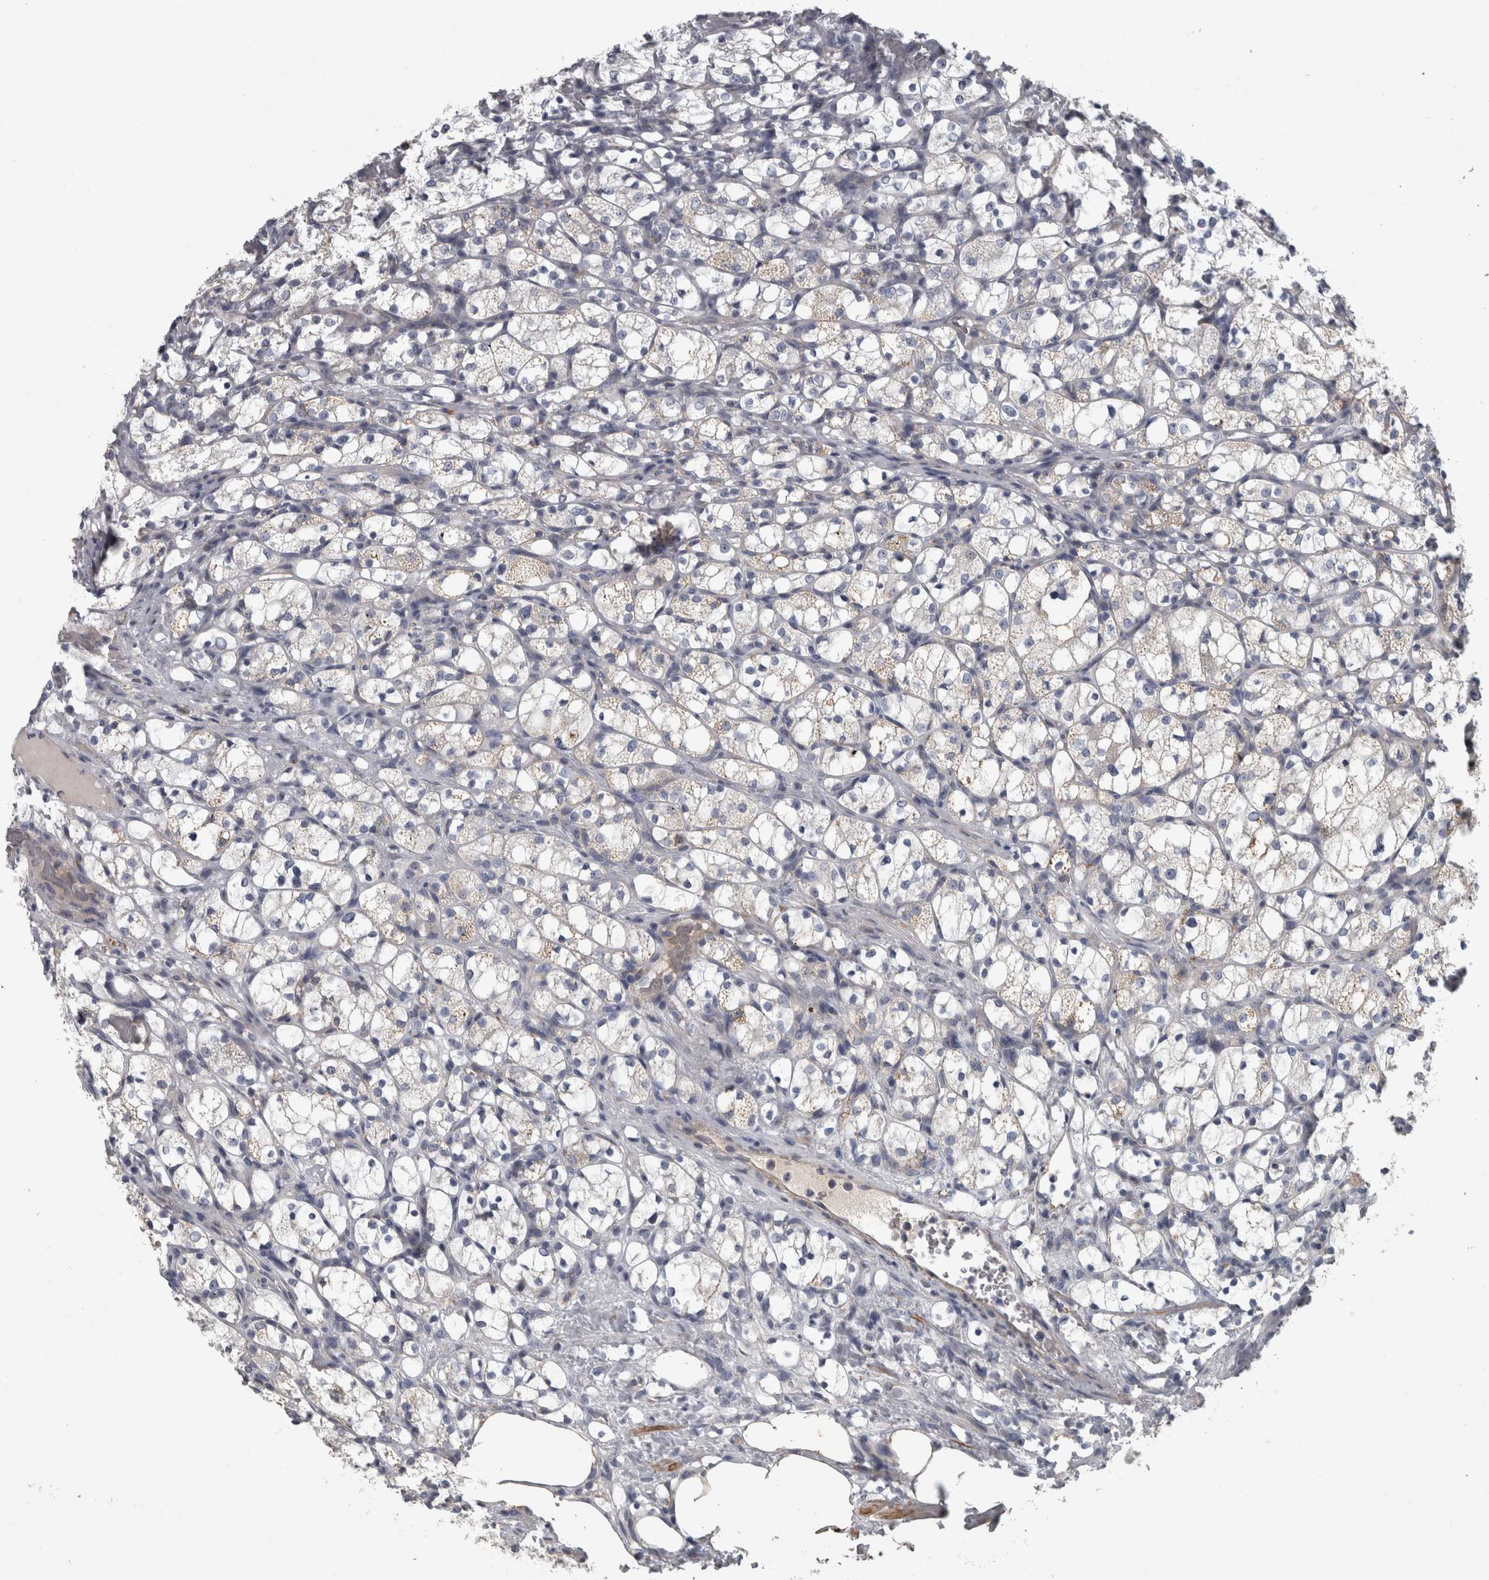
{"staining": {"intensity": "negative", "quantity": "none", "location": "none"}, "tissue": "renal cancer", "cell_type": "Tumor cells", "image_type": "cancer", "snomed": [{"axis": "morphology", "description": "Adenocarcinoma, NOS"}, {"axis": "topography", "description": "Kidney"}], "caption": "Tumor cells show no significant protein staining in adenocarcinoma (renal).", "gene": "DBT", "patient": {"sex": "female", "age": 69}}